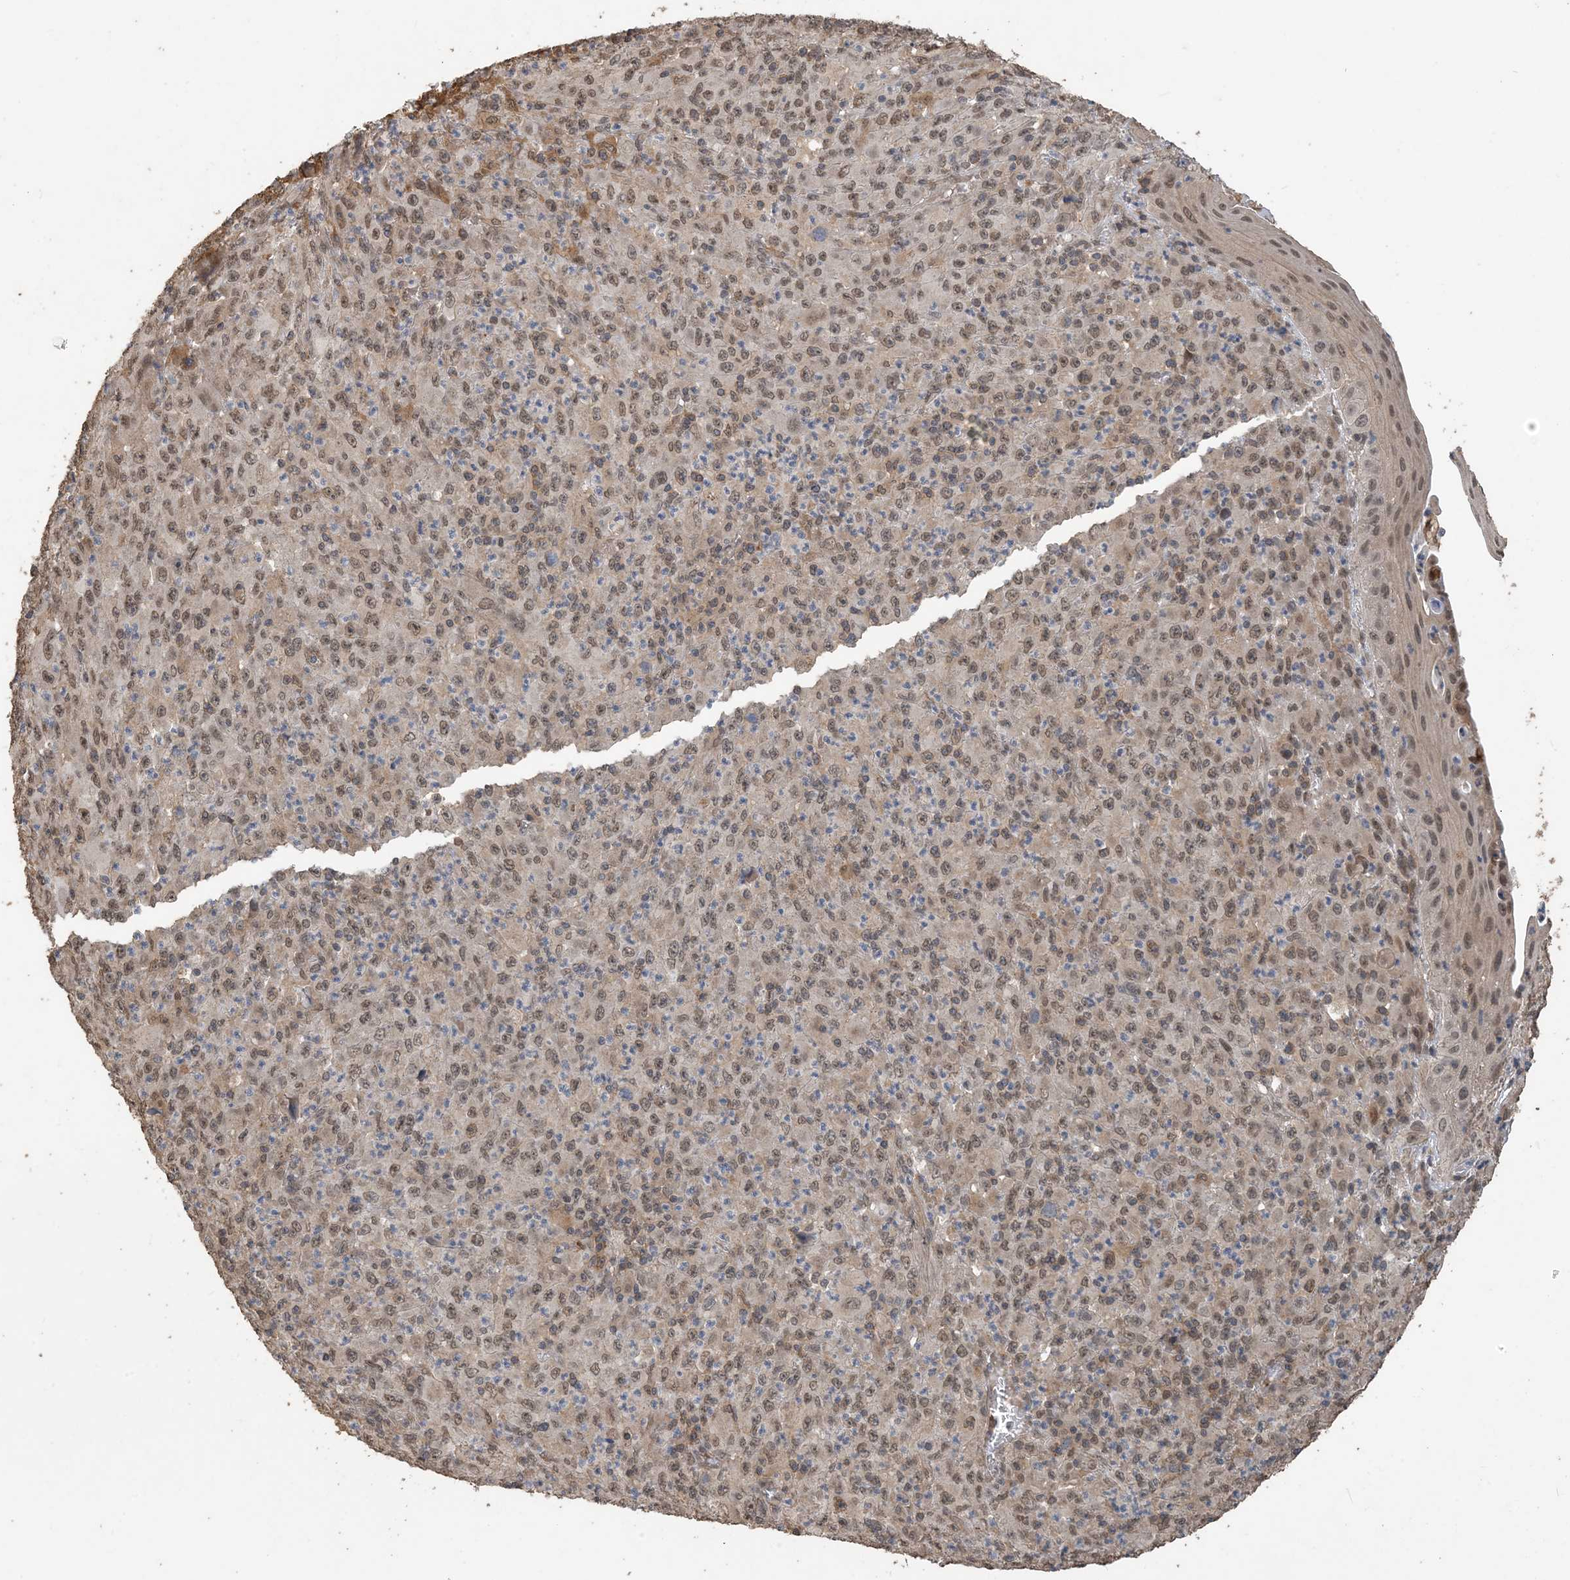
{"staining": {"intensity": "moderate", "quantity": ">75%", "location": "nuclear"}, "tissue": "melanoma", "cell_type": "Tumor cells", "image_type": "cancer", "snomed": [{"axis": "morphology", "description": "Malignant melanoma, Metastatic site"}, {"axis": "topography", "description": "Skin"}], "caption": "Tumor cells demonstrate medium levels of moderate nuclear expression in approximately >75% of cells in human malignant melanoma (metastatic site). The staining was performed using DAB to visualize the protein expression in brown, while the nuclei were stained in blue with hematoxylin (Magnification: 20x).", "gene": "ZC3H12A", "patient": {"sex": "female", "age": 56}}